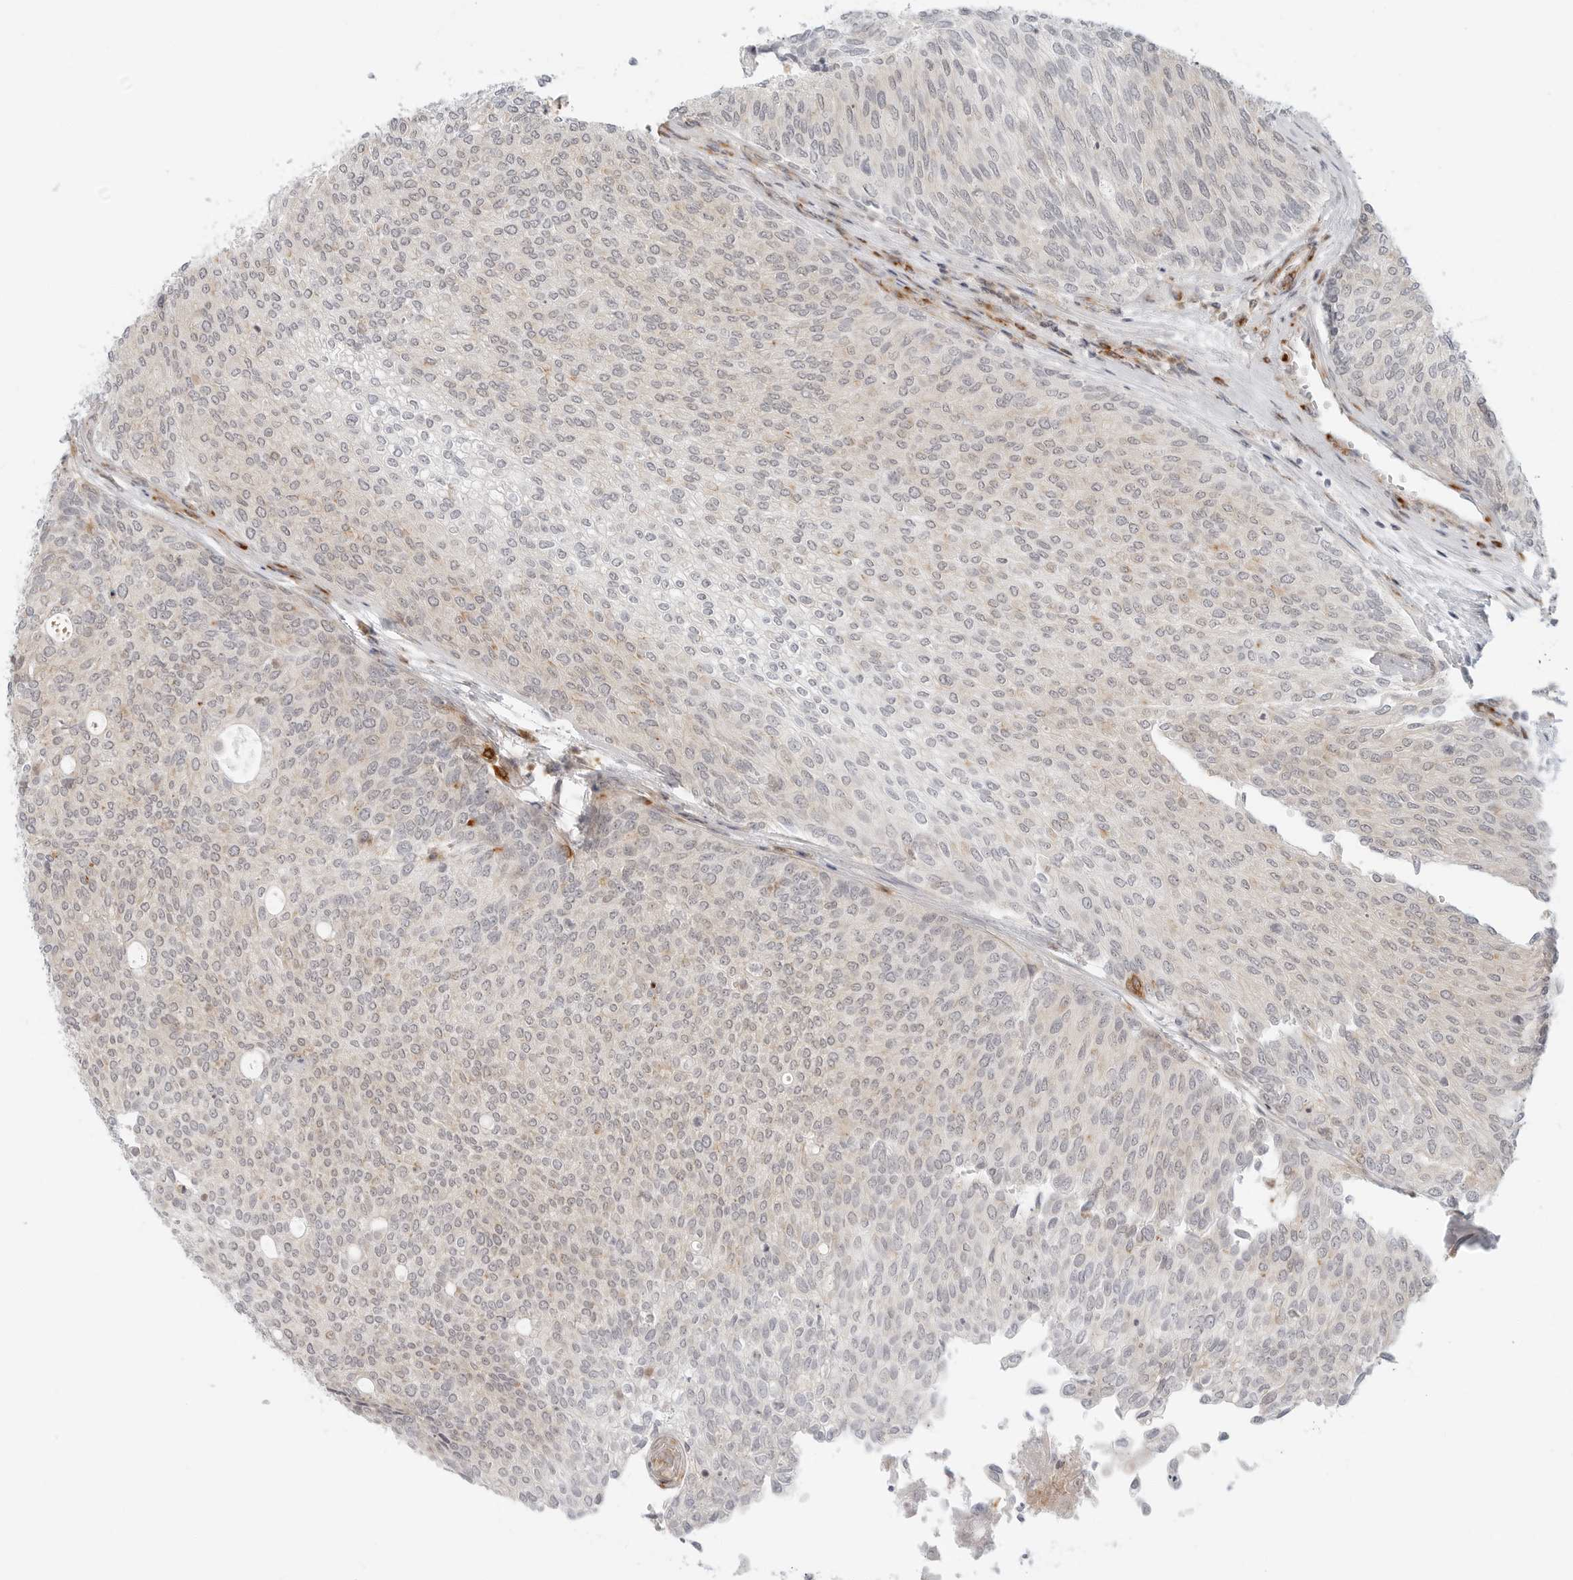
{"staining": {"intensity": "weak", "quantity": "25%-75%", "location": "cytoplasmic/membranous"}, "tissue": "urothelial cancer", "cell_type": "Tumor cells", "image_type": "cancer", "snomed": [{"axis": "morphology", "description": "Urothelial carcinoma, Low grade"}, {"axis": "topography", "description": "Urinary bladder"}], "caption": "Immunohistochemical staining of human low-grade urothelial carcinoma demonstrates low levels of weak cytoplasmic/membranous positivity in approximately 25%-75% of tumor cells.", "gene": "C1QTNF1", "patient": {"sex": "female", "age": 79}}